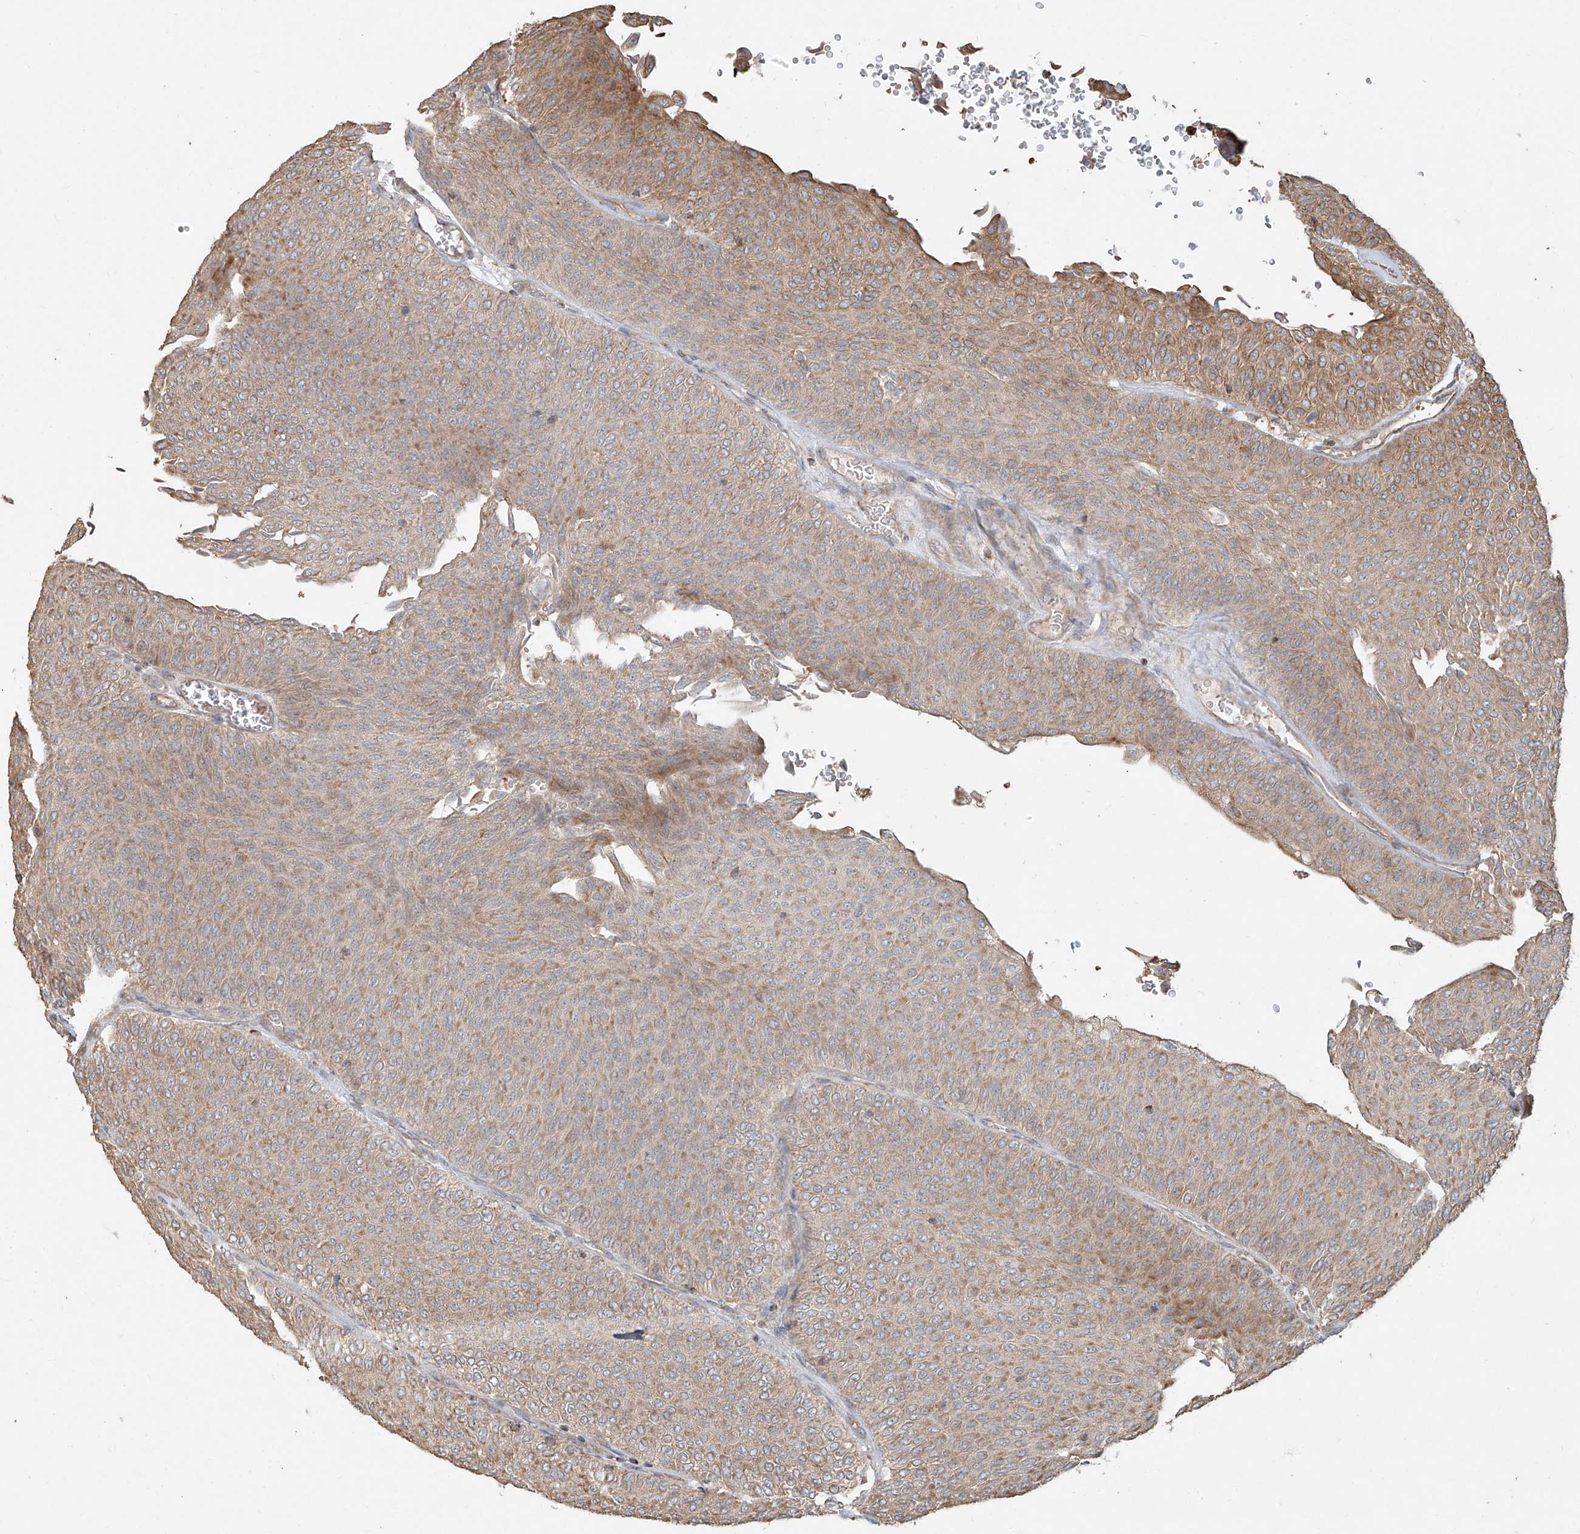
{"staining": {"intensity": "moderate", "quantity": "25%-75%", "location": "cytoplasmic/membranous"}, "tissue": "urothelial cancer", "cell_type": "Tumor cells", "image_type": "cancer", "snomed": [{"axis": "morphology", "description": "Urothelial carcinoma, Low grade"}, {"axis": "topography", "description": "Urinary bladder"}], "caption": "Tumor cells demonstrate medium levels of moderate cytoplasmic/membranous staining in approximately 25%-75% of cells in human low-grade urothelial carcinoma.", "gene": "EFNB1", "patient": {"sex": "male", "age": 78}}